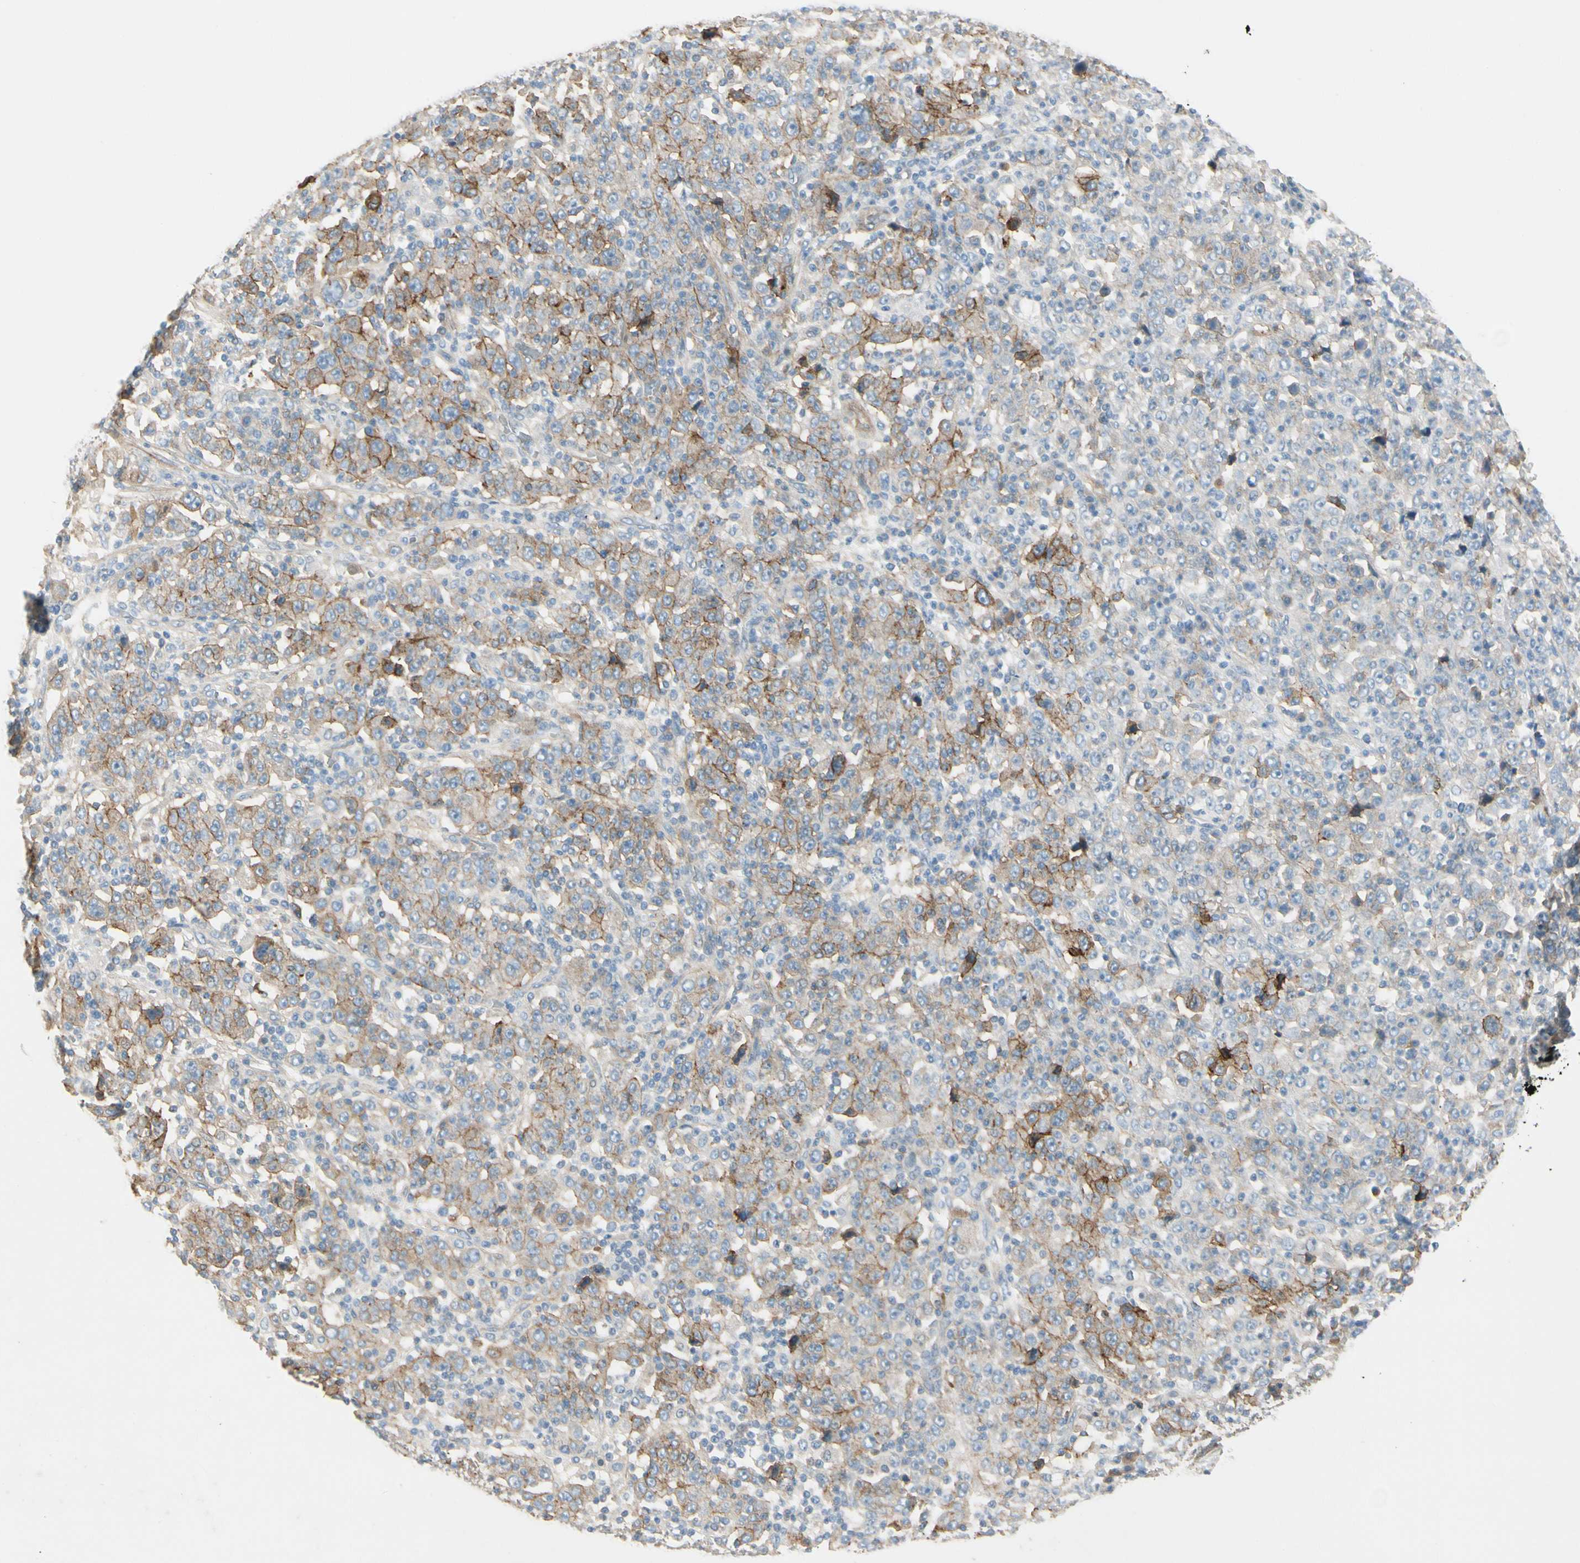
{"staining": {"intensity": "moderate", "quantity": ">75%", "location": "cytoplasmic/membranous"}, "tissue": "stomach cancer", "cell_type": "Tumor cells", "image_type": "cancer", "snomed": [{"axis": "morphology", "description": "Normal tissue, NOS"}, {"axis": "morphology", "description": "Adenocarcinoma, NOS"}, {"axis": "topography", "description": "Stomach, upper"}, {"axis": "topography", "description": "Stomach"}], "caption": "A brown stain labels moderate cytoplasmic/membranous expression of a protein in stomach cancer tumor cells.", "gene": "ITGA3", "patient": {"sex": "male", "age": 59}}